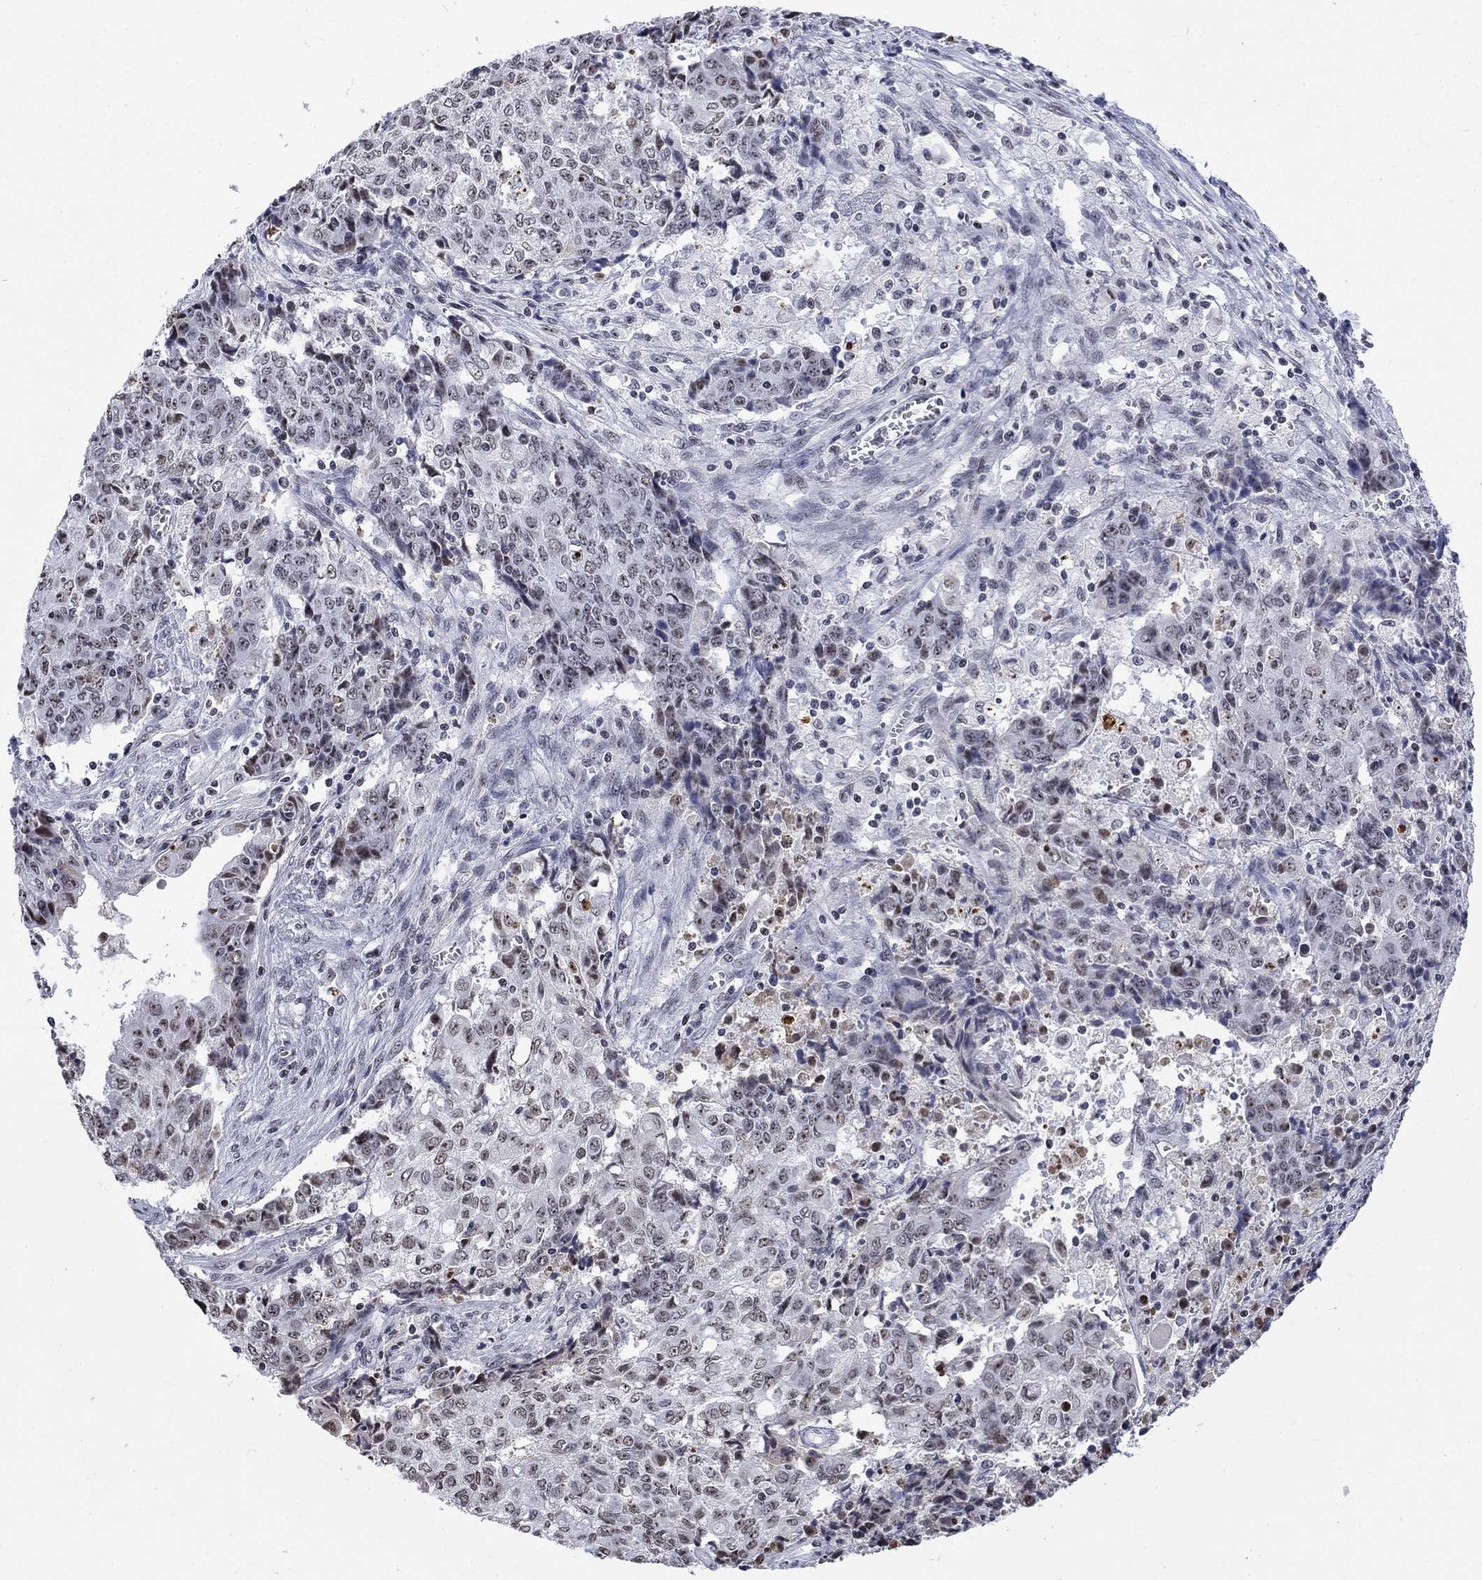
{"staining": {"intensity": "negative", "quantity": "none", "location": "none"}, "tissue": "ovarian cancer", "cell_type": "Tumor cells", "image_type": "cancer", "snomed": [{"axis": "morphology", "description": "Carcinoma, endometroid"}, {"axis": "topography", "description": "Ovary"}], "caption": "Tumor cells show no significant protein expression in ovarian cancer (endometroid carcinoma).", "gene": "CSRNP3", "patient": {"sex": "female", "age": 42}}